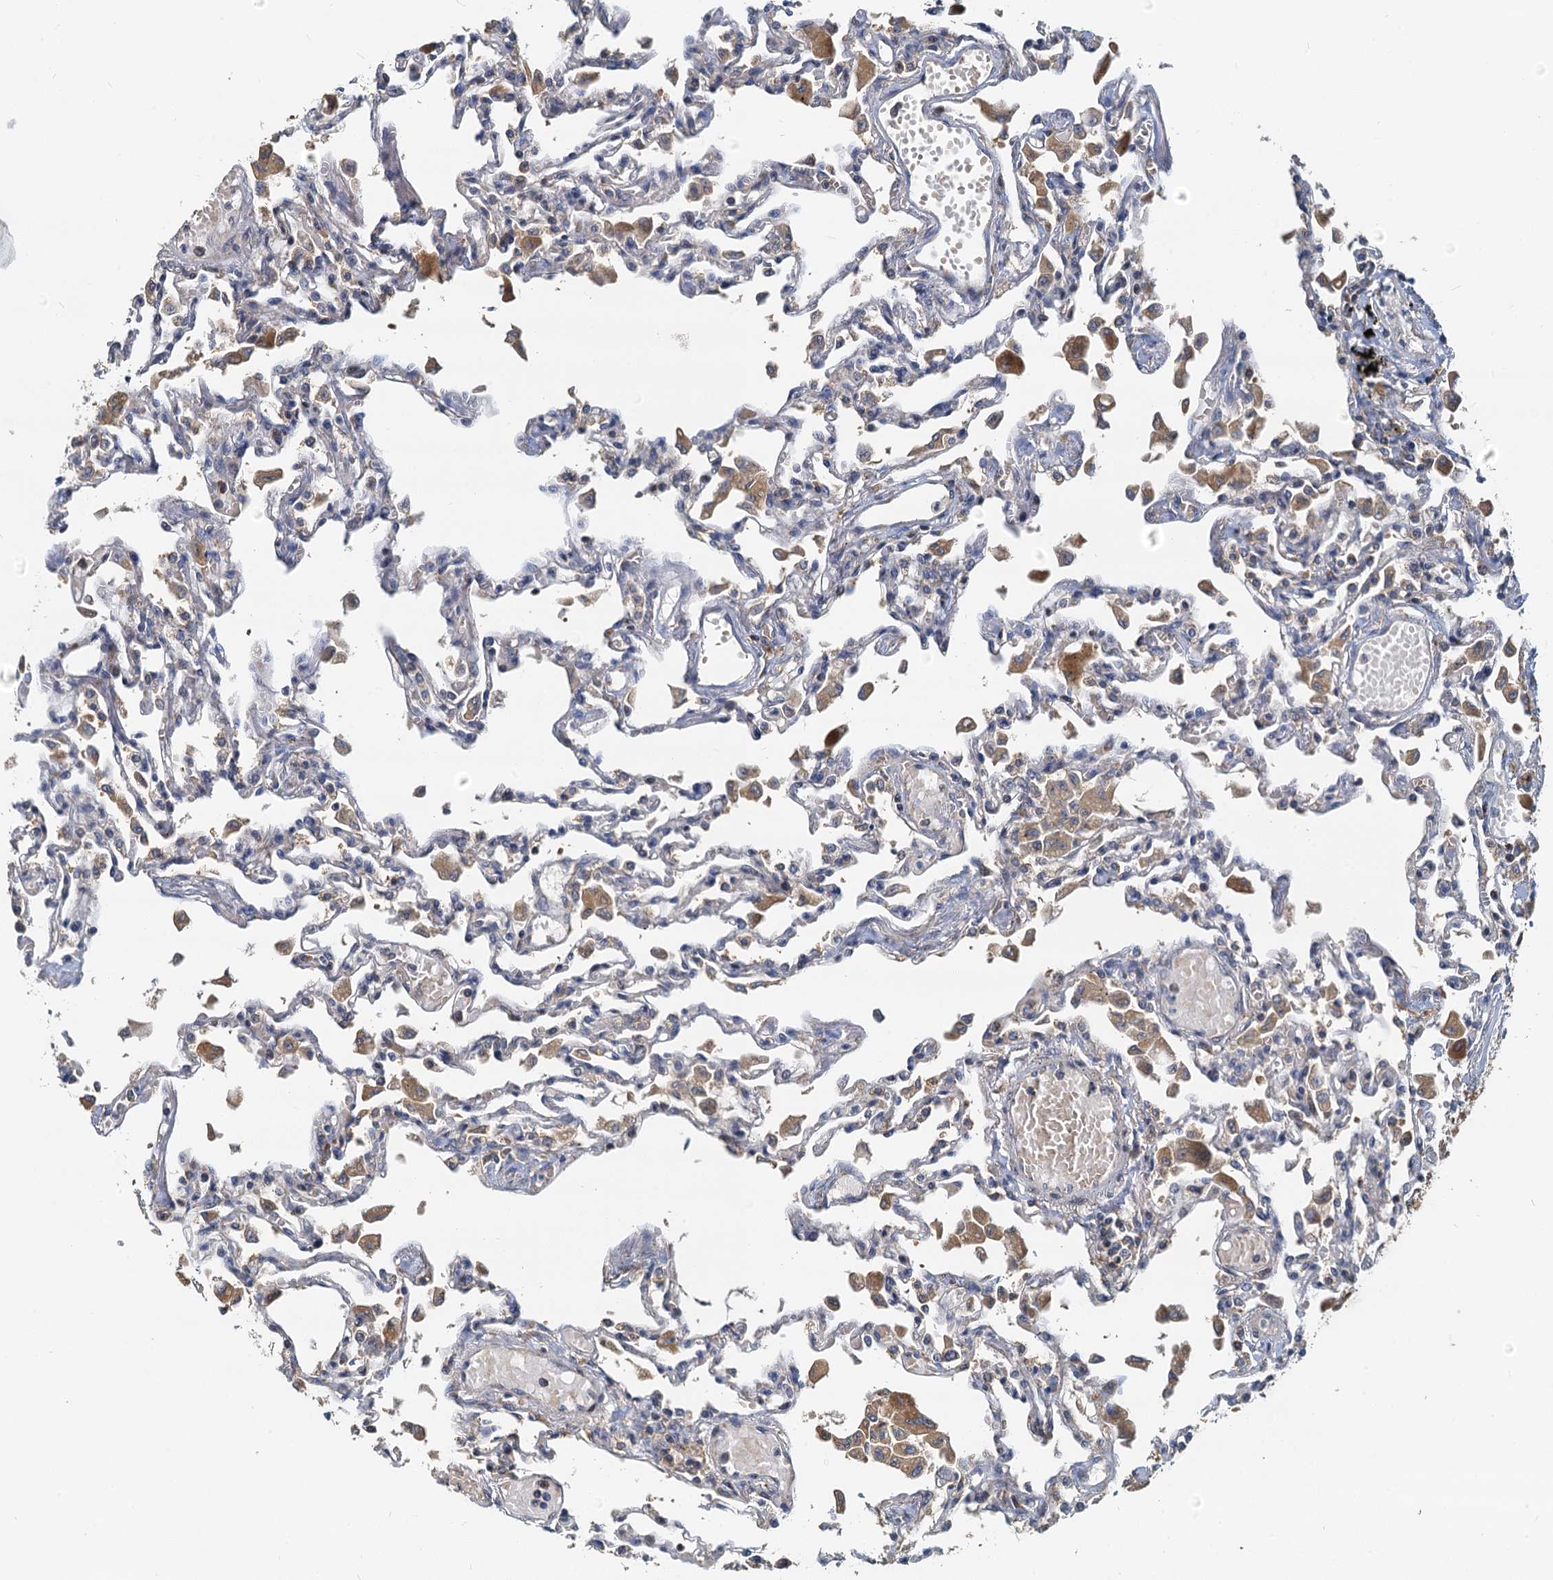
{"staining": {"intensity": "weak", "quantity": "<25%", "location": "cytoplasmic/membranous"}, "tissue": "lung", "cell_type": "Alveolar cells", "image_type": "normal", "snomed": [{"axis": "morphology", "description": "Normal tissue, NOS"}, {"axis": "topography", "description": "Bronchus"}, {"axis": "topography", "description": "Lung"}], "caption": "Alveolar cells are negative for brown protein staining in normal lung. The staining was performed using DAB to visualize the protein expression in brown, while the nuclei were stained in blue with hematoxylin (Magnification: 20x).", "gene": "NKAPD1", "patient": {"sex": "female", "age": 49}}